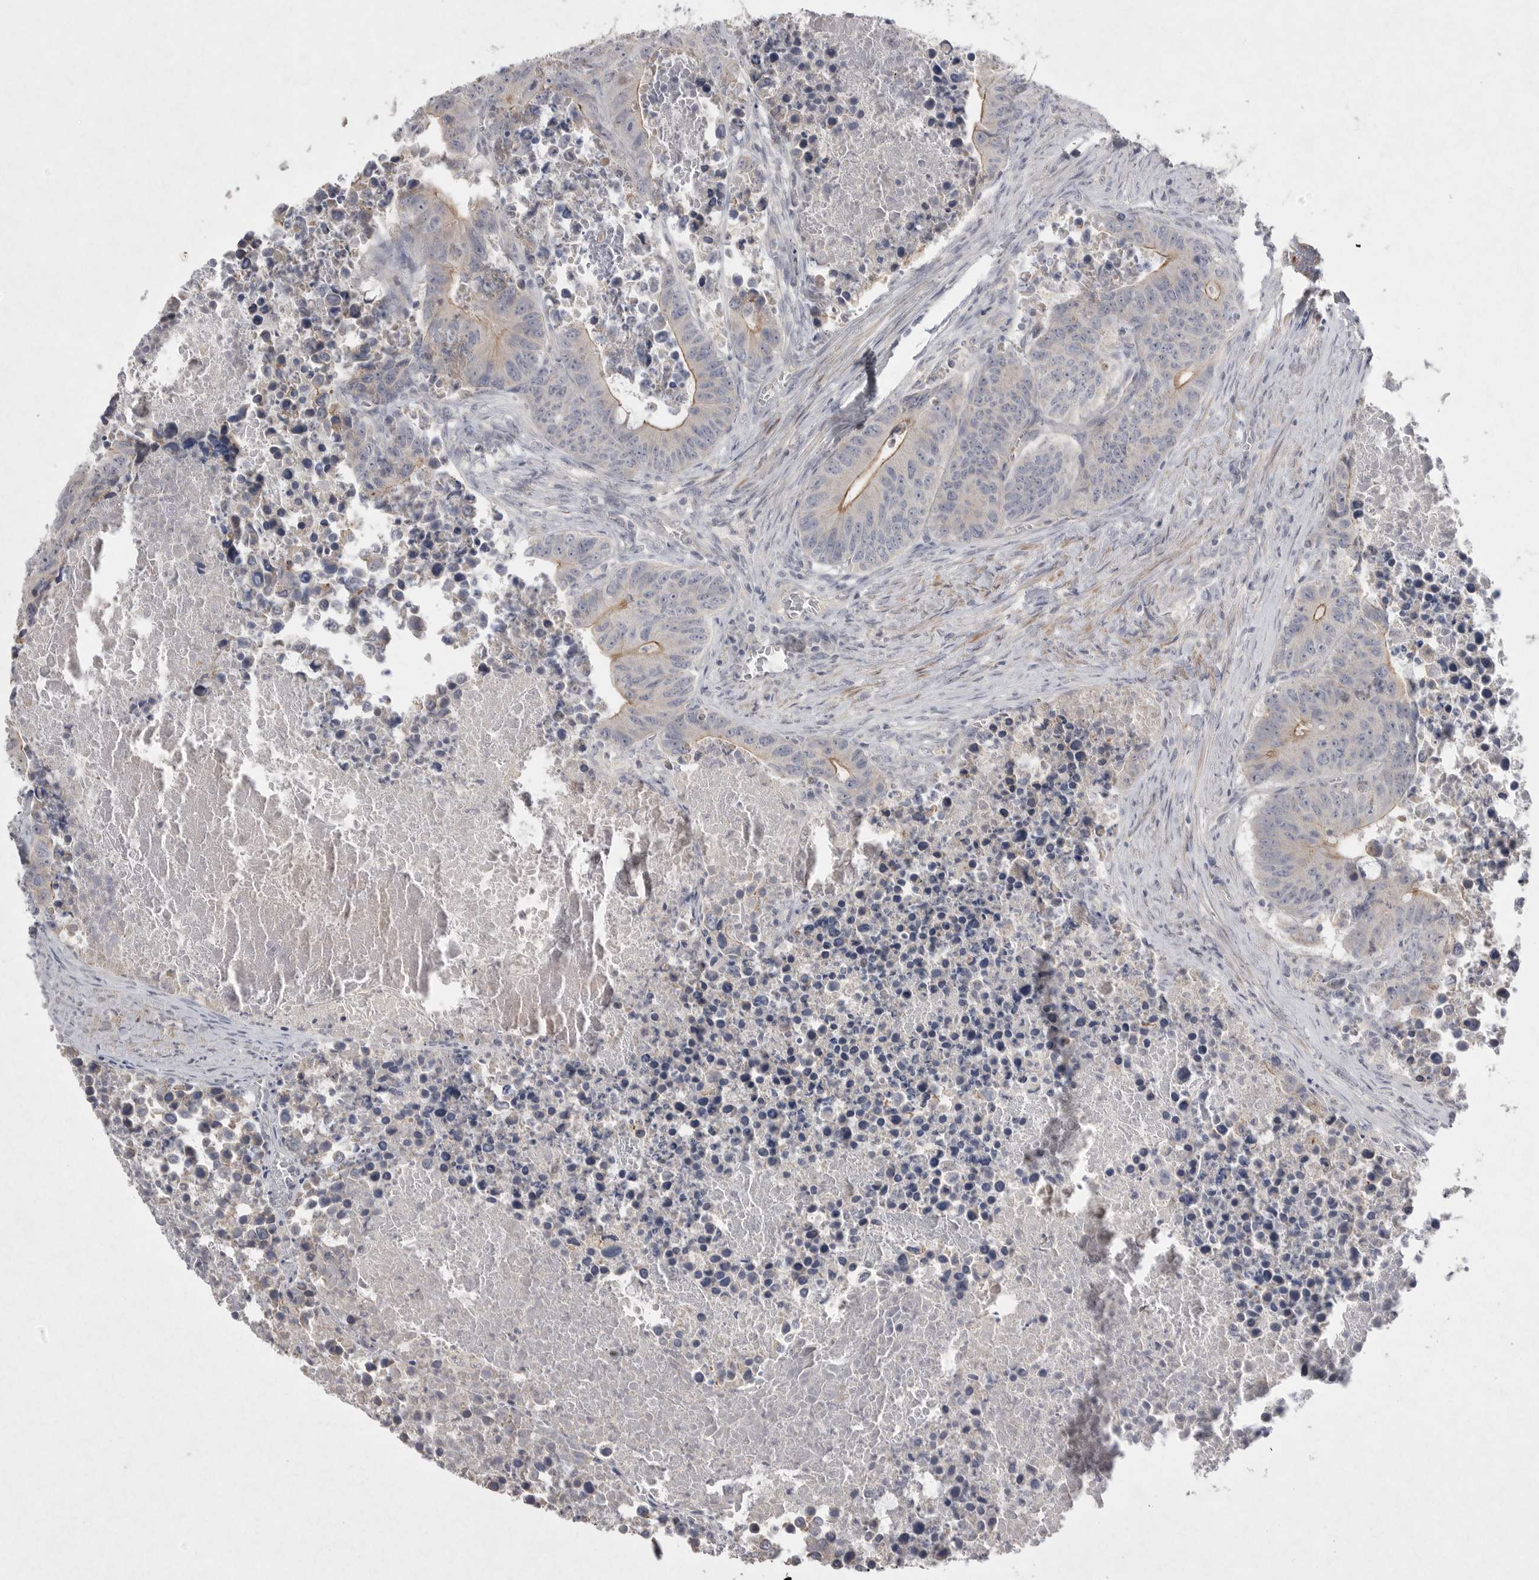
{"staining": {"intensity": "weak", "quantity": "<25%", "location": "cytoplasmic/membranous"}, "tissue": "colorectal cancer", "cell_type": "Tumor cells", "image_type": "cancer", "snomed": [{"axis": "morphology", "description": "Adenocarcinoma, NOS"}, {"axis": "topography", "description": "Colon"}], "caption": "Tumor cells show no significant protein expression in colorectal adenocarcinoma.", "gene": "VANGL2", "patient": {"sex": "male", "age": 87}}